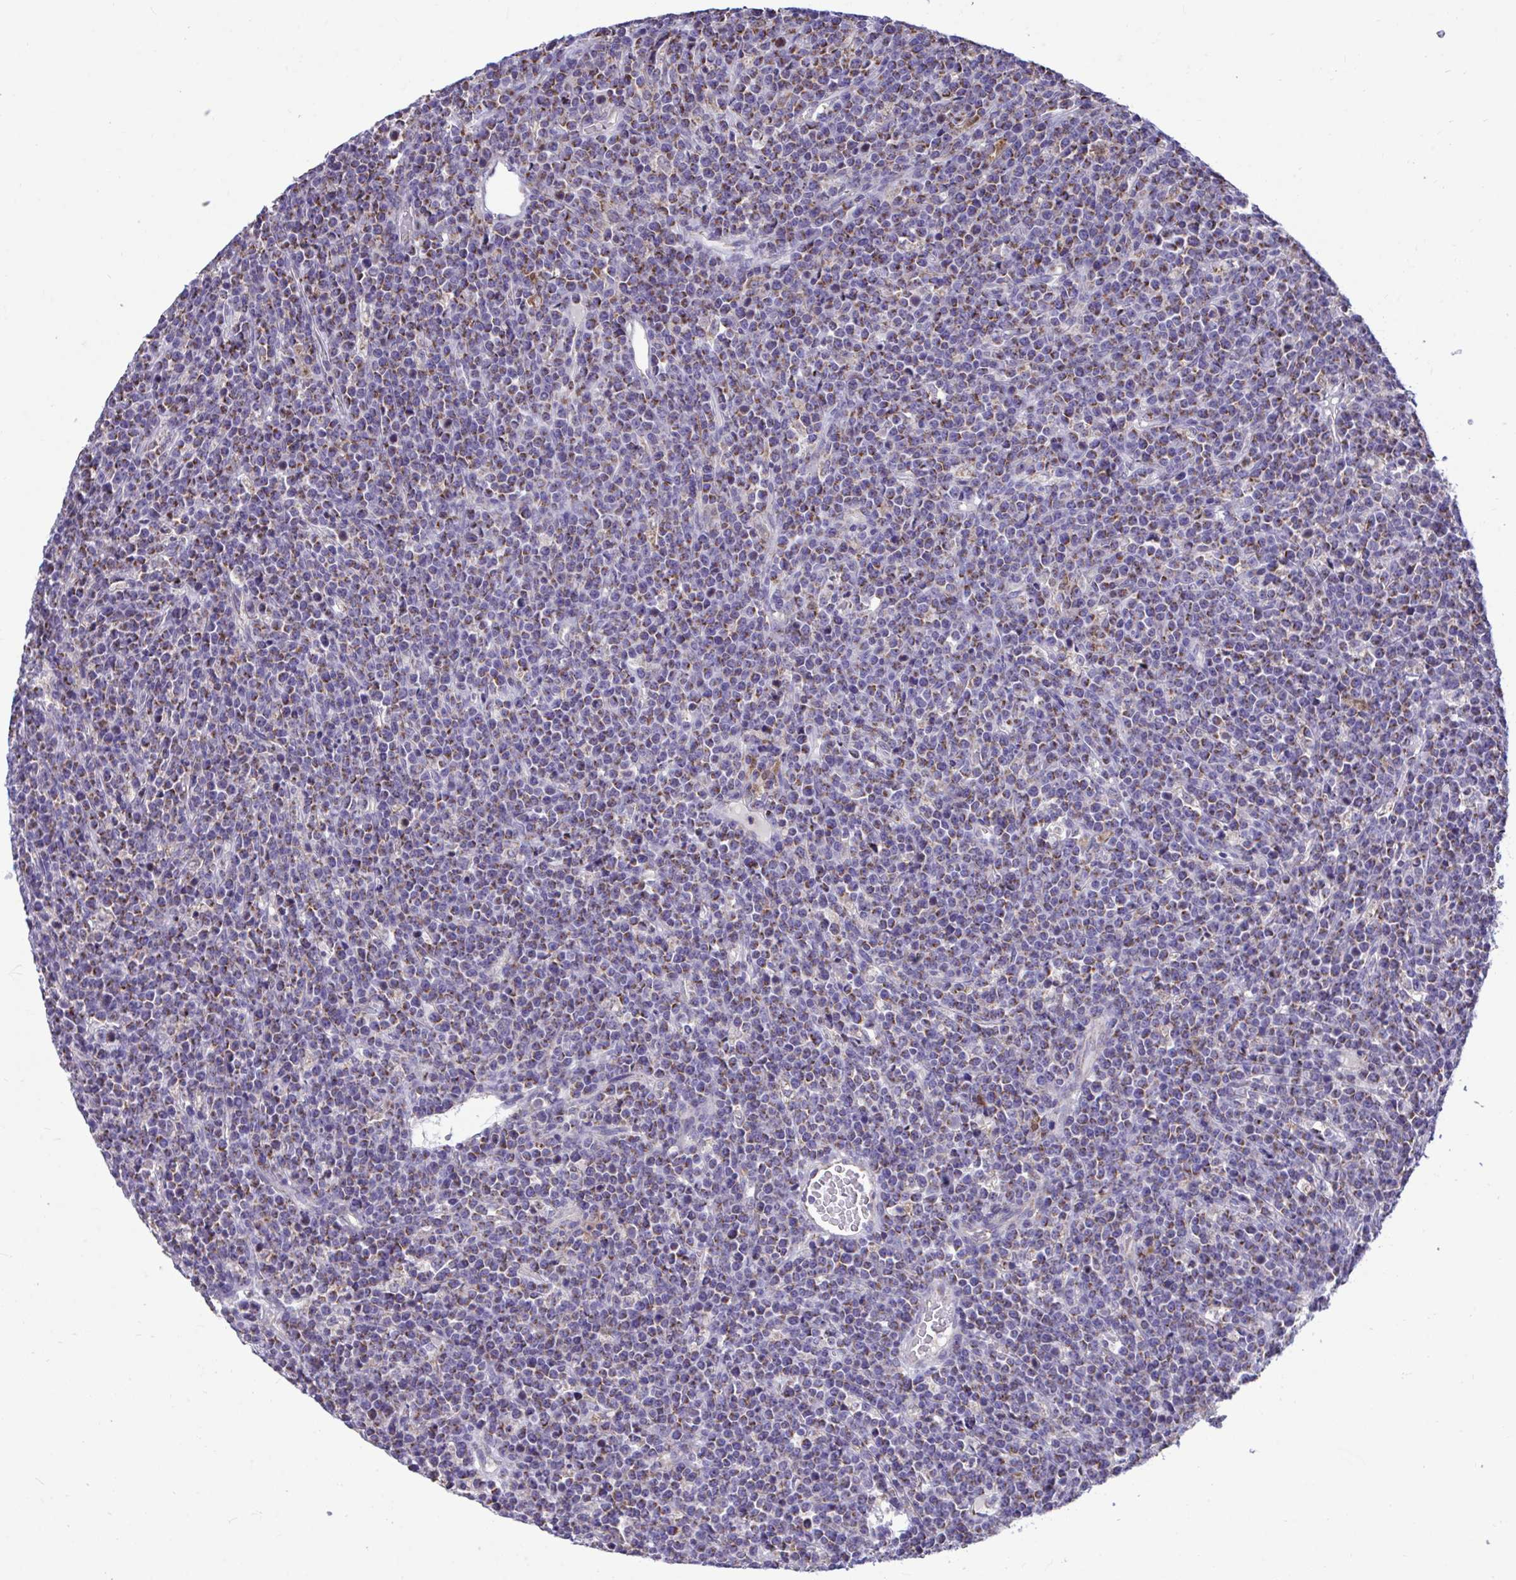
{"staining": {"intensity": "weak", "quantity": "<25%", "location": "cytoplasmic/membranous"}, "tissue": "lymphoma", "cell_type": "Tumor cells", "image_type": "cancer", "snomed": [{"axis": "morphology", "description": "Malignant lymphoma, non-Hodgkin's type, High grade"}, {"axis": "topography", "description": "Ovary"}], "caption": "This is an immunohistochemistry (IHC) histopathology image of malignant lymphoma, non-Hodgkin's type (high-grade). There is no staining in tumor cells.", "gene": "SARS2", "patient": {"sex": "female", "age": 56}}